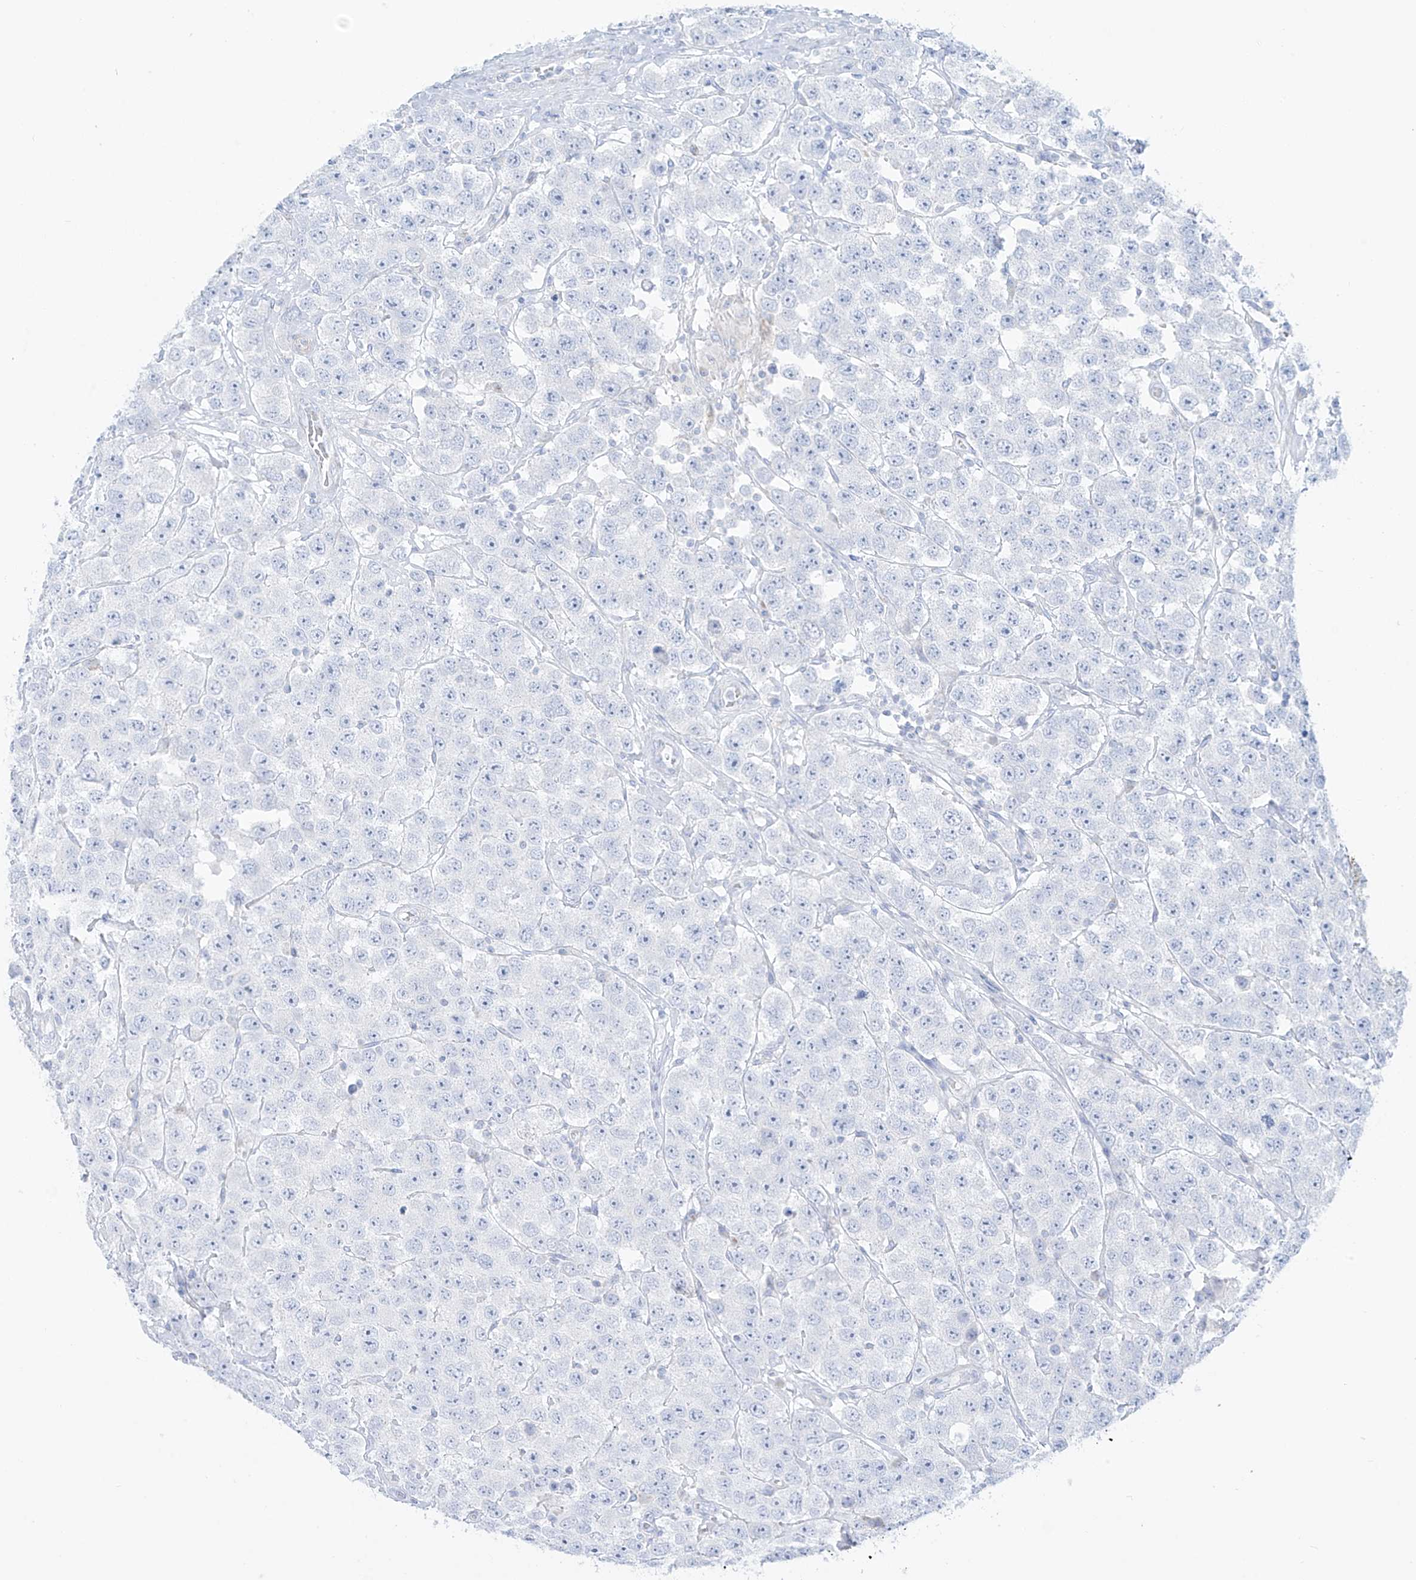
{"staining": {"intensity": "negative", "quantity": "none", "location": "none"}, "tissue": "testis cancer", "cell_type": "Tumor cells", "image_type": "cancer", "snomed": [{"axis": "morphology", "description": "Seminoma, NOS"}, {"axis": "topography", "description": "Testis"}], "caption": "DAB immunohistochemical staining of human testis seminoma displays no significant positivity in tumor cells.", "gene": "SLC26A3", "patient": {"sex": "male", "age": 28}}